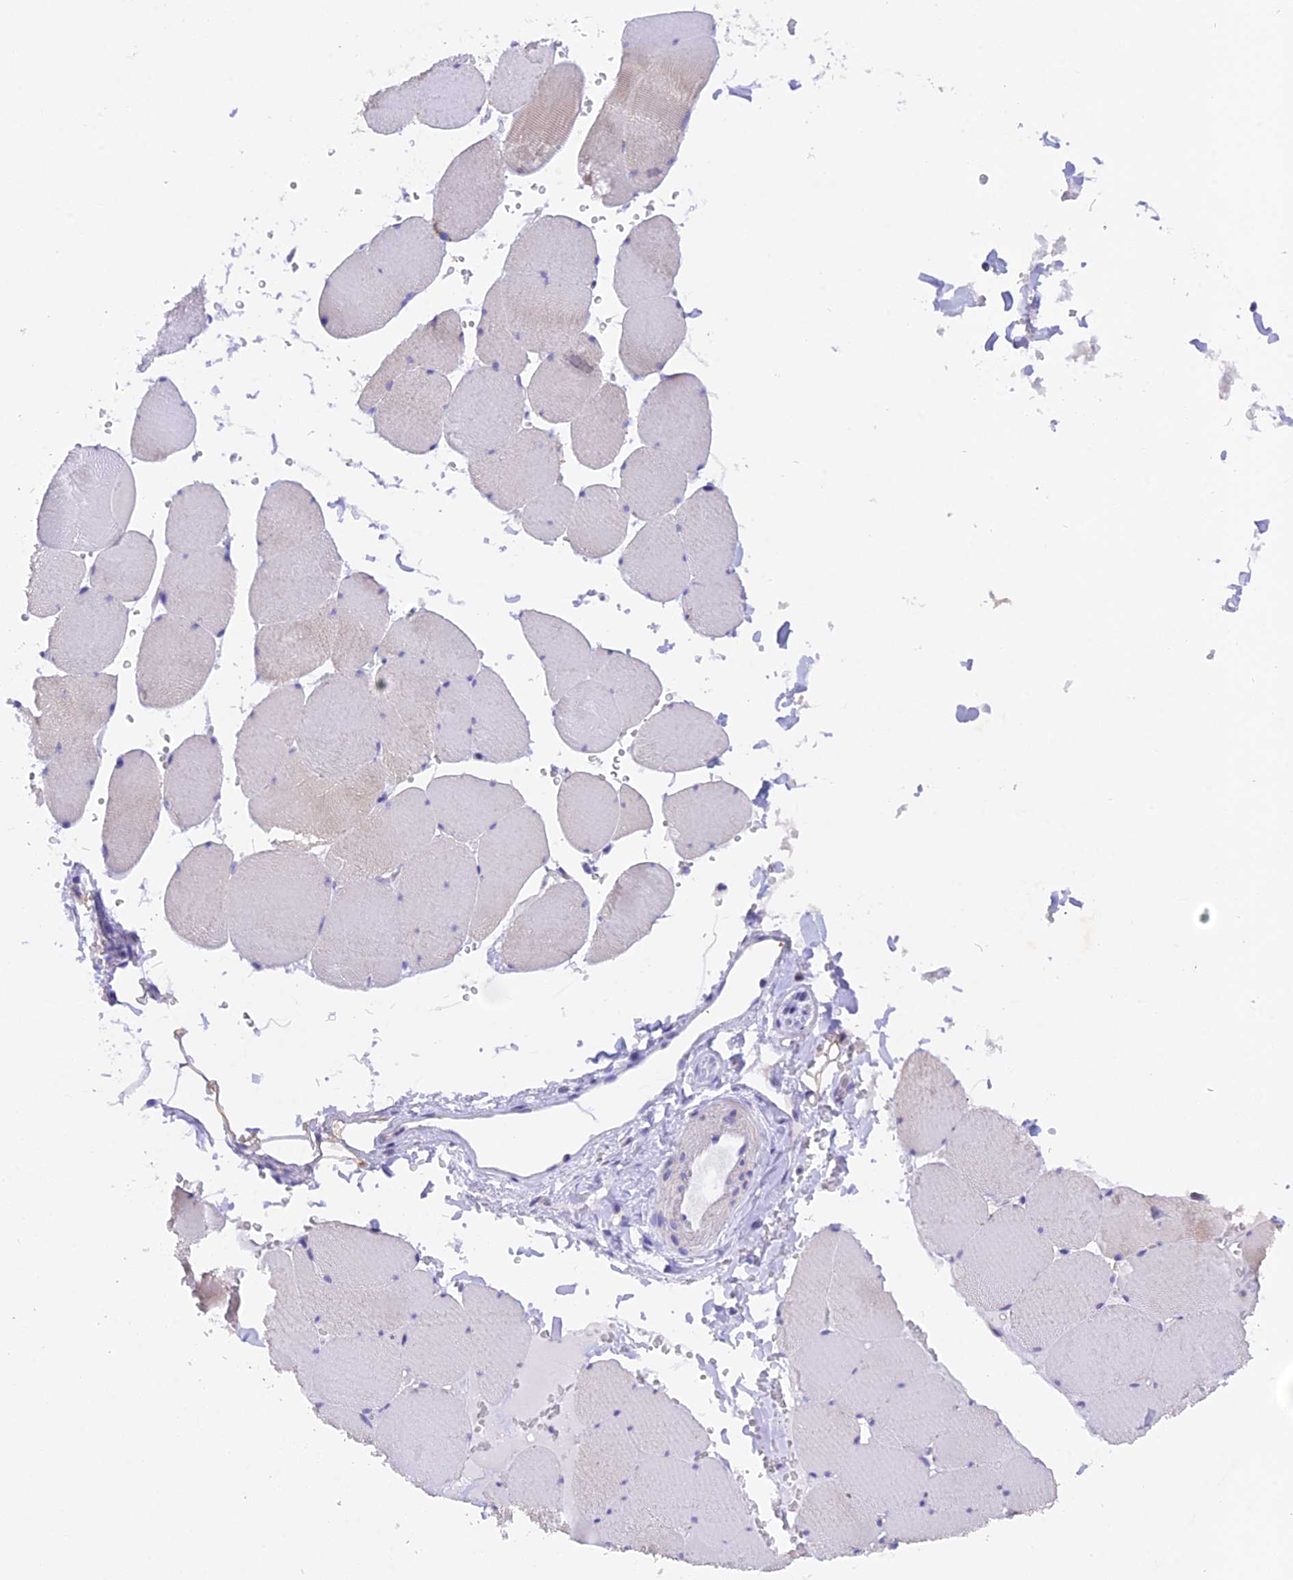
{"staining": {"intensity": "negative", "quantity": "none", "location": "none"}, "tissue": "skeletal muscle", "cell_type": "Myocytes", "image_type": "normal", "snomed": [{"axis": "morphology", "description": "Normal tissue, NOS"}, {"axis": "topography", "description": "Skeletal muscle"}, {"axis": "topography", "description": "Head-Neck"}], "caption": "A high-resolution histopathology image shows IHC staining of unremarkable skeletal muscle, which shows no significant expression in myocytes.", "gene": "PKIA", "patient": {"sex": "male", "age": 66}}